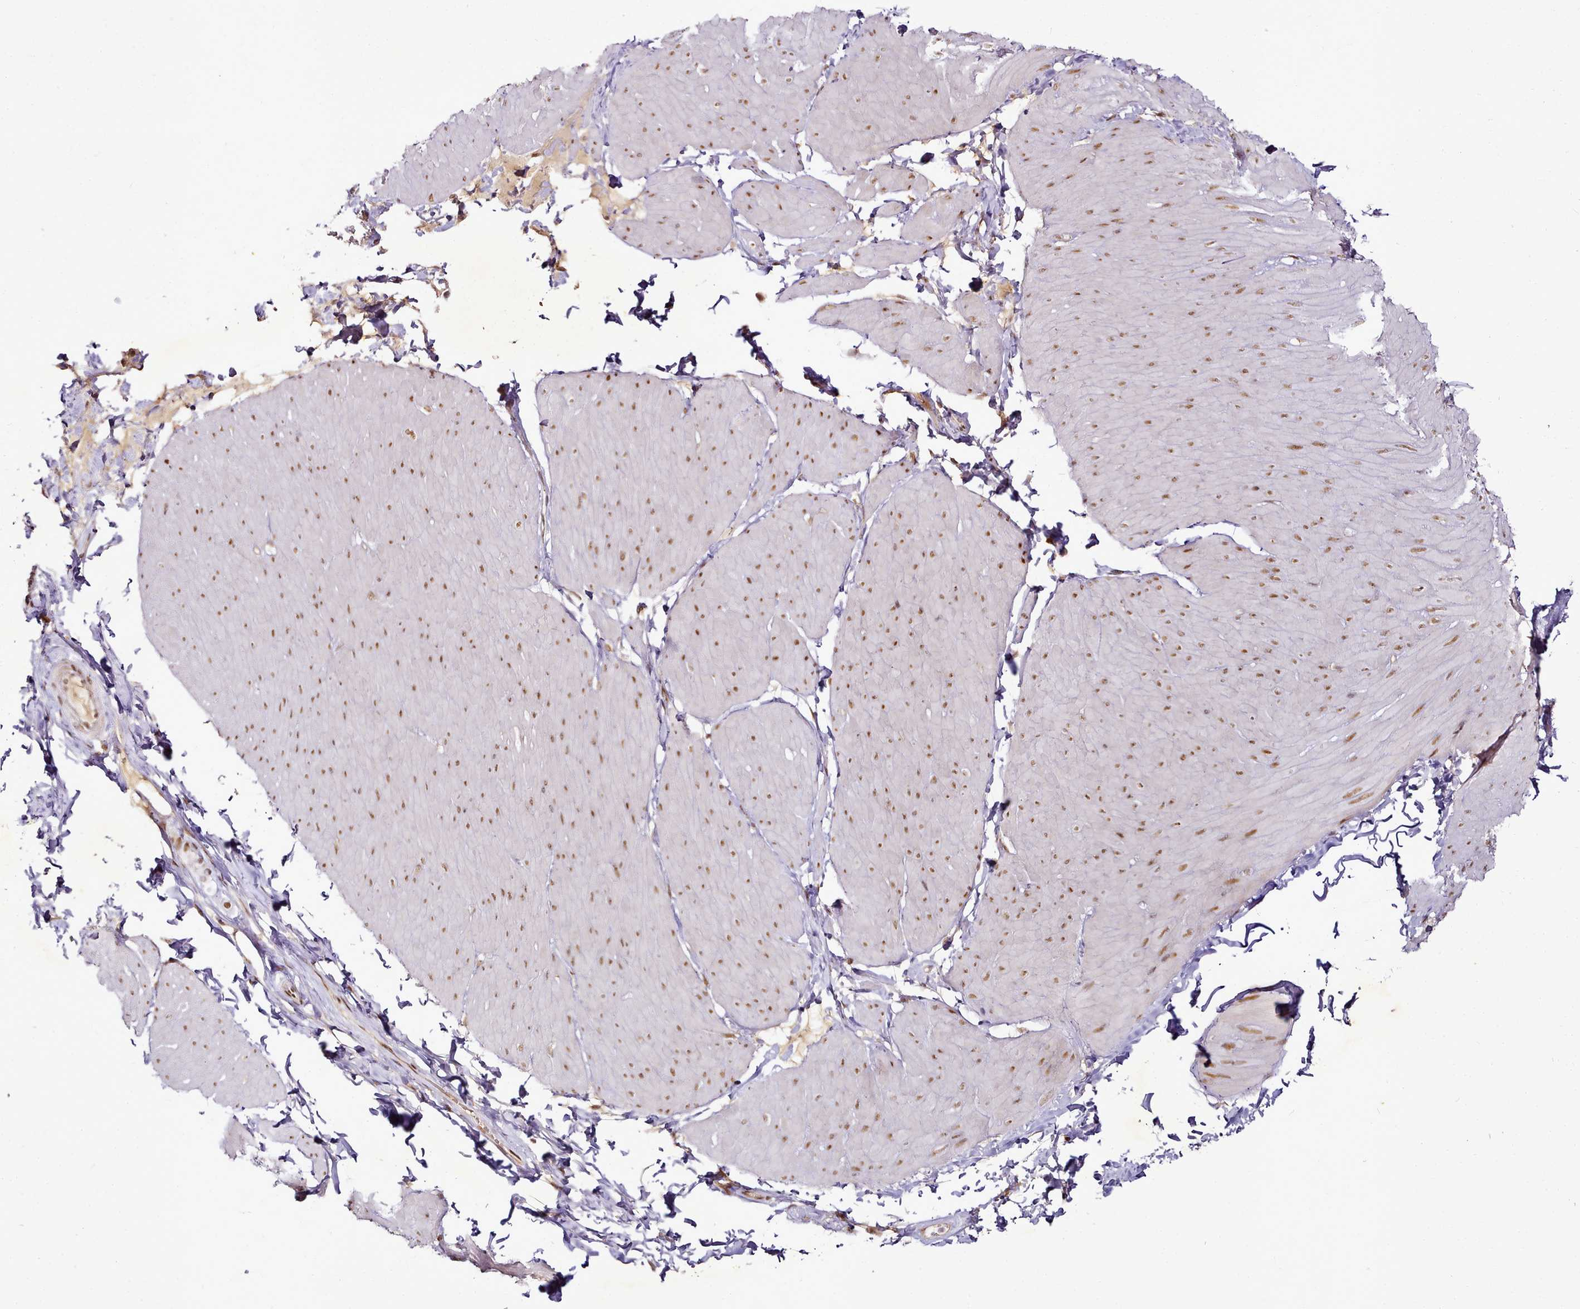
{"staining": {"intensity": "moderate", "quantity": ">75%", "location": "nuclear"}, "tissue": "smooth muscle", "cell_type": "Smooth muscle cells", "image_type": "normal", "snomed": [{"axis": "morphology", "description": "Urothelial carcinoma, High grade"}, {"axis": "topography", "description": "Urinary bladder"}], "caption": "Immunohistochemistry (IHC) (DAB (3,3'-diaminobenzidine)) staining of normal smooth muscle displays moderate nuclear protein staining in about >75% of smooth muscle cells.", "gene": "SYT15B", "patient": {"sex": "male", "age": 46}}